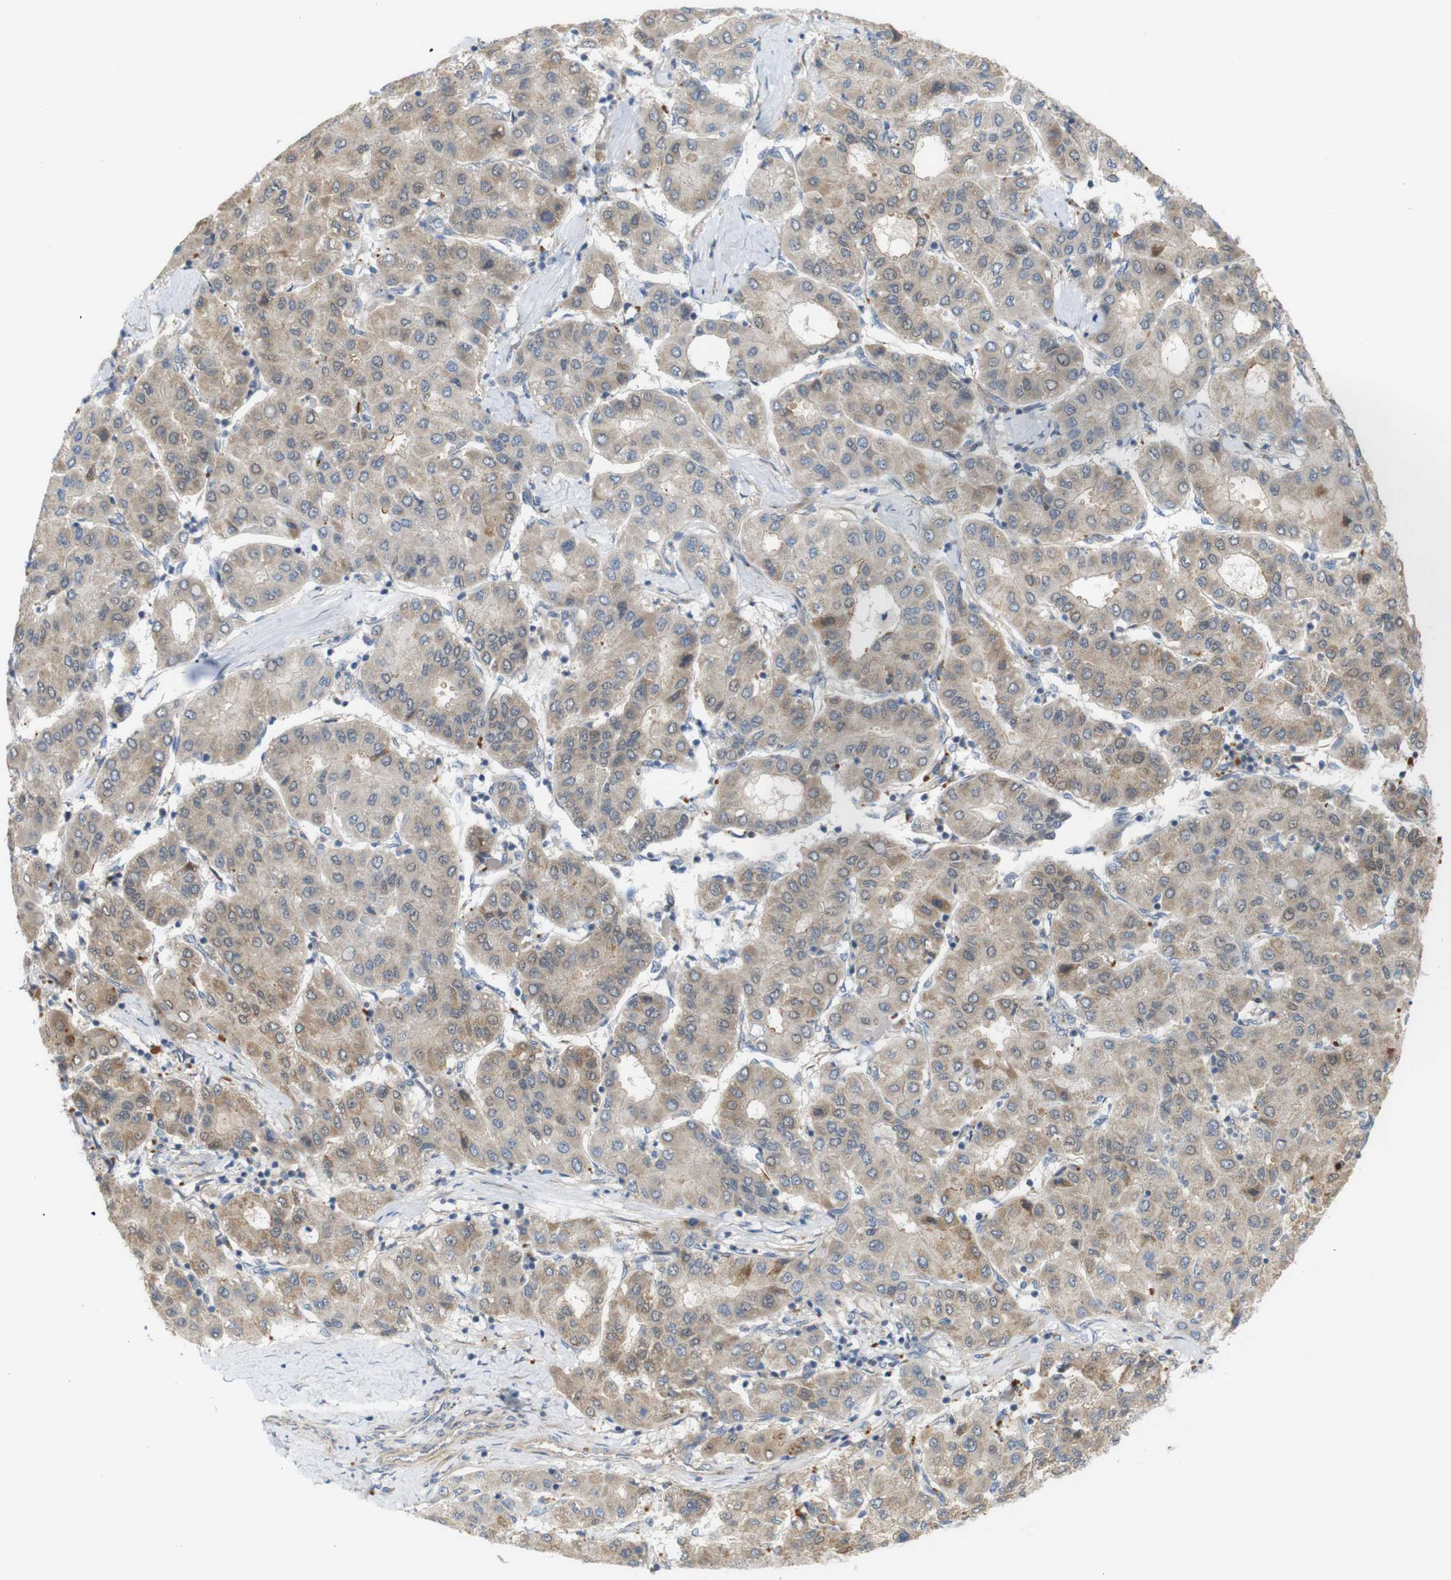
{"staining": {"intensity": "weak", "quantity": ">75%", "location": "cytoplasmic/membranous"}, "tissue": "liver cancer", "cell_type": "Tumor cells", "image_type": "cancer", "snomed": [{"axis": "morphology", "description": "Carcinoma, Hepatocellular, NOS"}, {"axis": "topography", "description": "Liver"}], "caption": "A brown stain highlights weak cytoplasmic/membranous positivity of a protein in hepatocellular carcinoma (liver) tumor cells. (Stains: DAB in brown, nuclei in blue, Microscopy: brightfield microscopy at high magnification).", "gene": "RPTOR", "patient": {"sex": "male", "age": 65}}